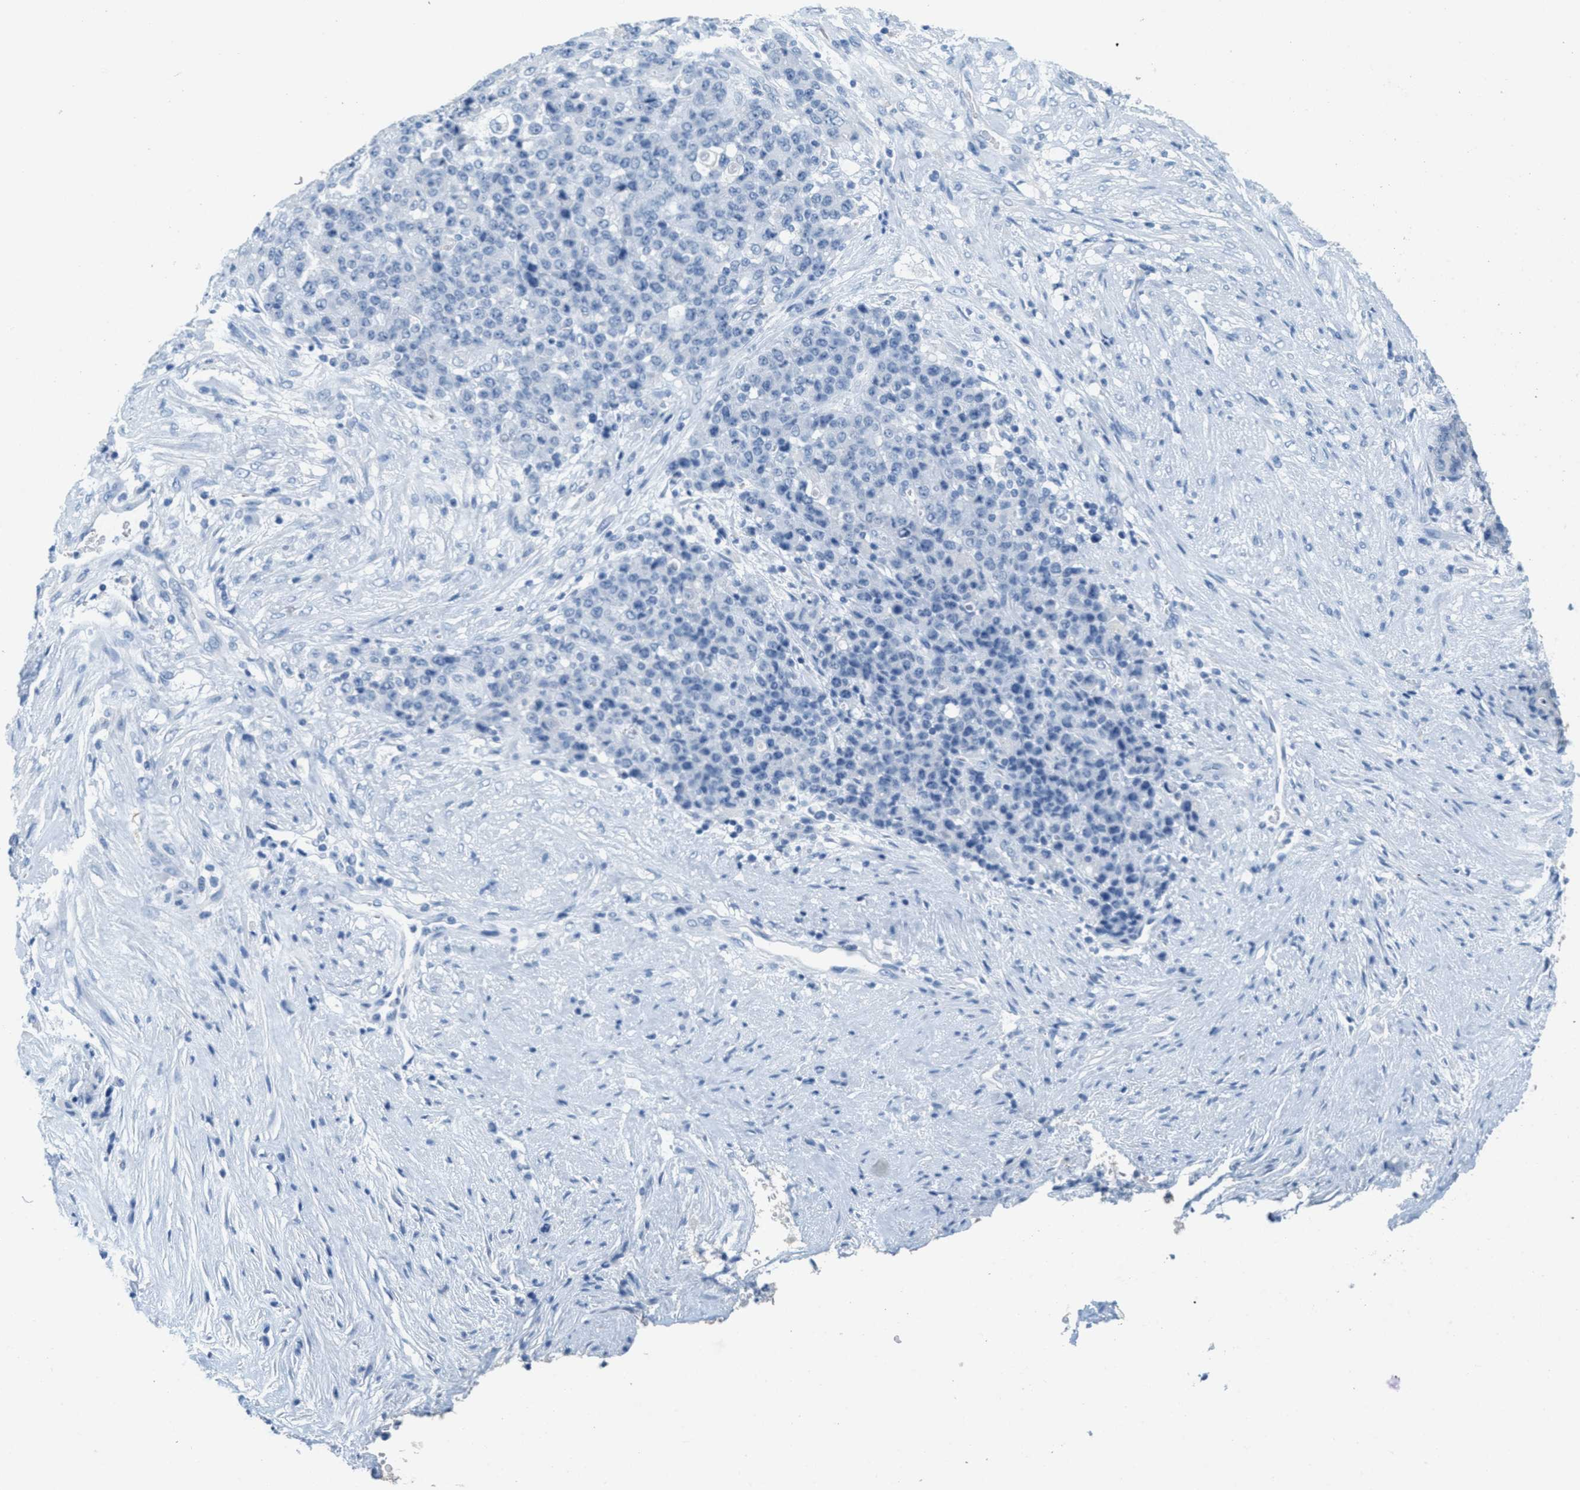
{"staining": {"intensity": "negative", "quantity": "none", "location": "none"}, "tissue": "stomach cancer", "cell_type": "Tumor cells", "image_type": "cancer", "snomed": [{"axis": "morphology", "description": "Adenocarcinoma, NOS"}, {"axis": "topography", "description": "Stomach"}], "caption": "The immunohistochemistry micrograph has no significant positivity in tumor cells of adenocarcinoma (stomach) tissue.", "gene": "GPM6A", "patient": {"sex": "female", "age": 73}}